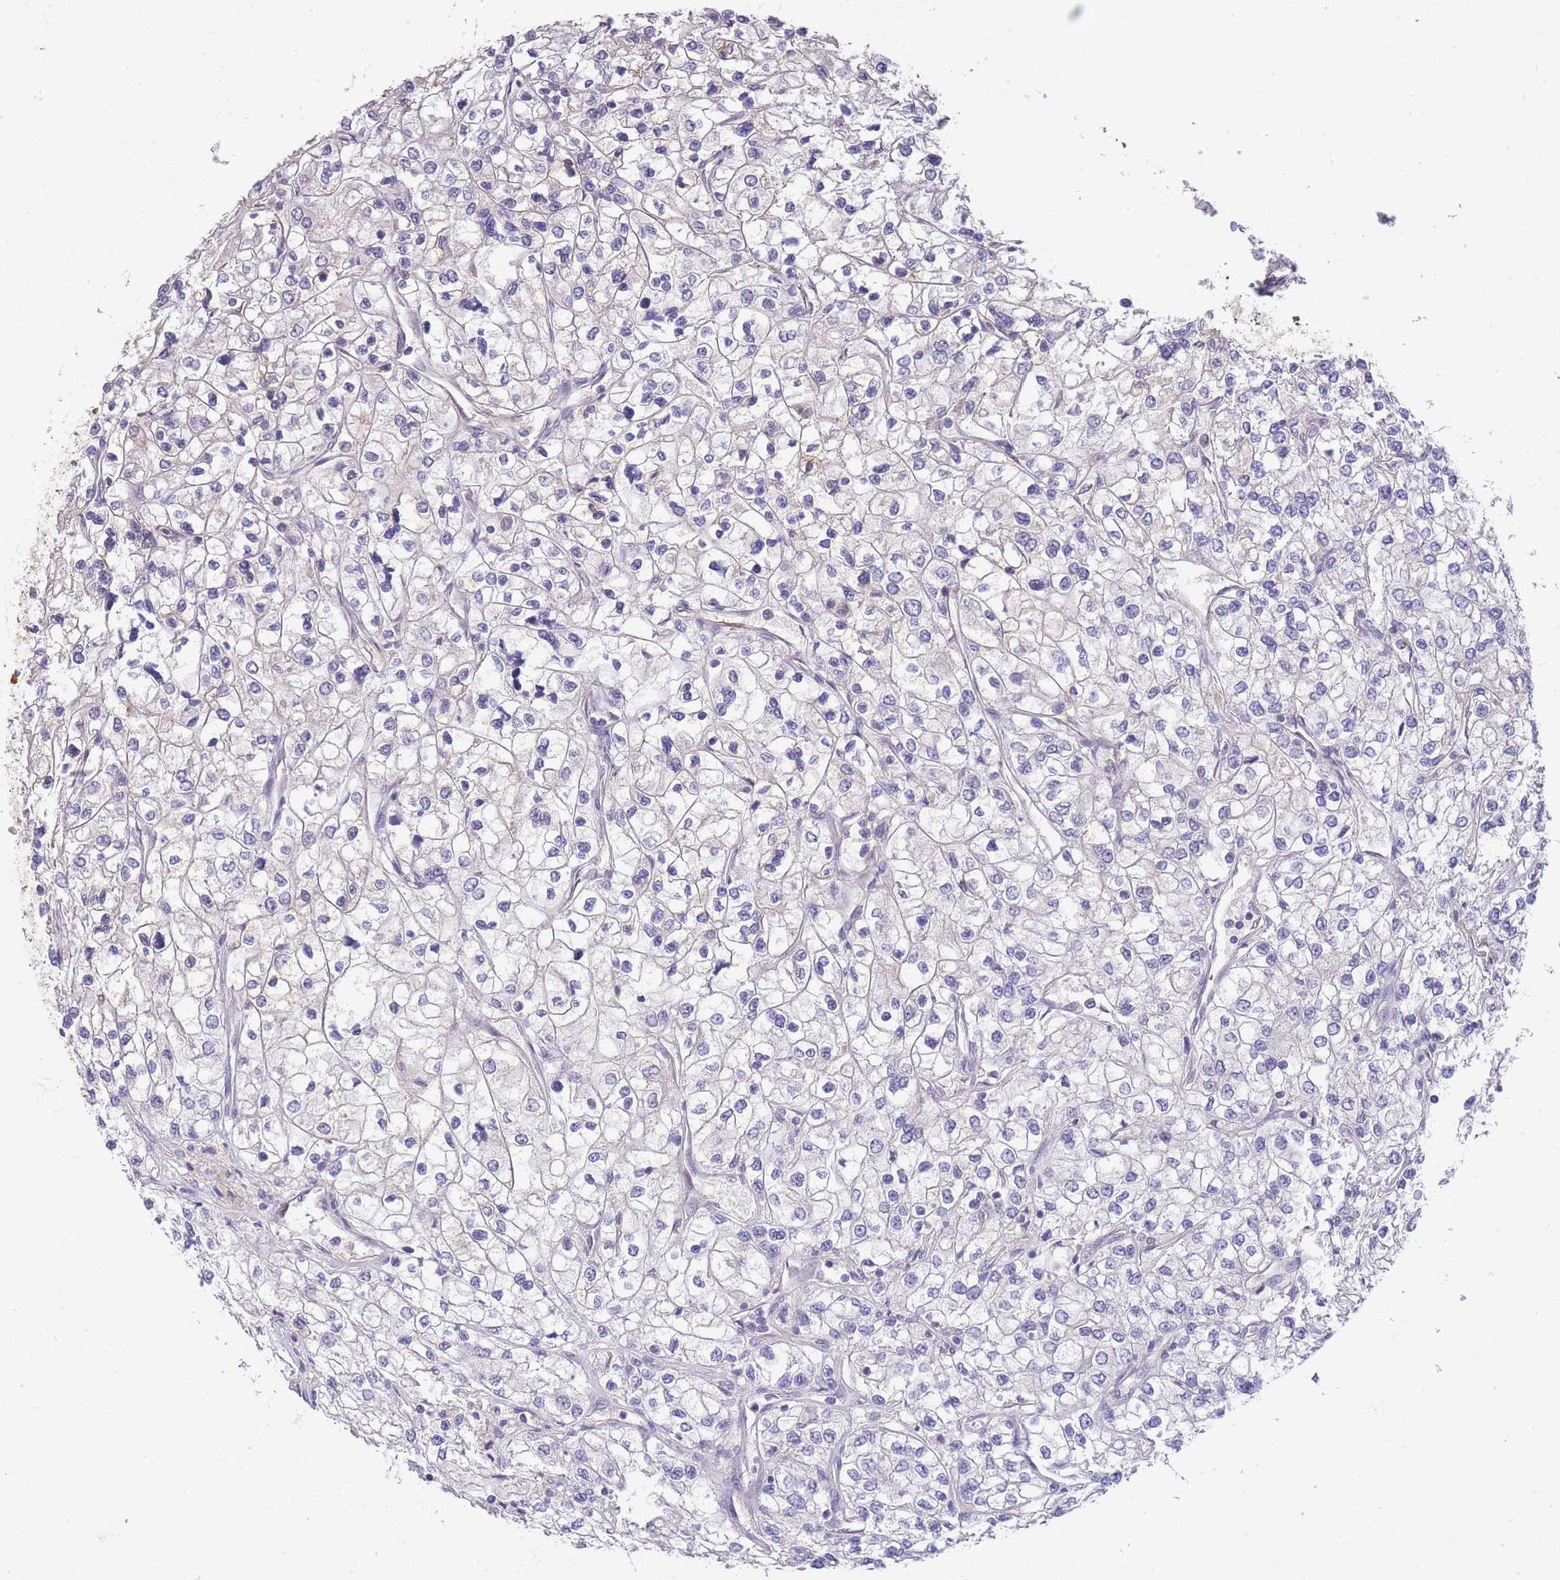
{"staining": {"intensity": "negative", "quantity": "none", "location": "none"}, "tissue": "renal cancer", "cell_type": "Tumor cells", "image_type": "cancer", "snomed": [{"axis": "morphology", "description": "Adenocarcinoma, NOS"}, {"axis": "topography", "description": "Kidney"}], "caption": "Tumor cells show no significant staining in renal cancer.", "gene": "SMC6", "patient": {"sex": "male", "age": 80}}